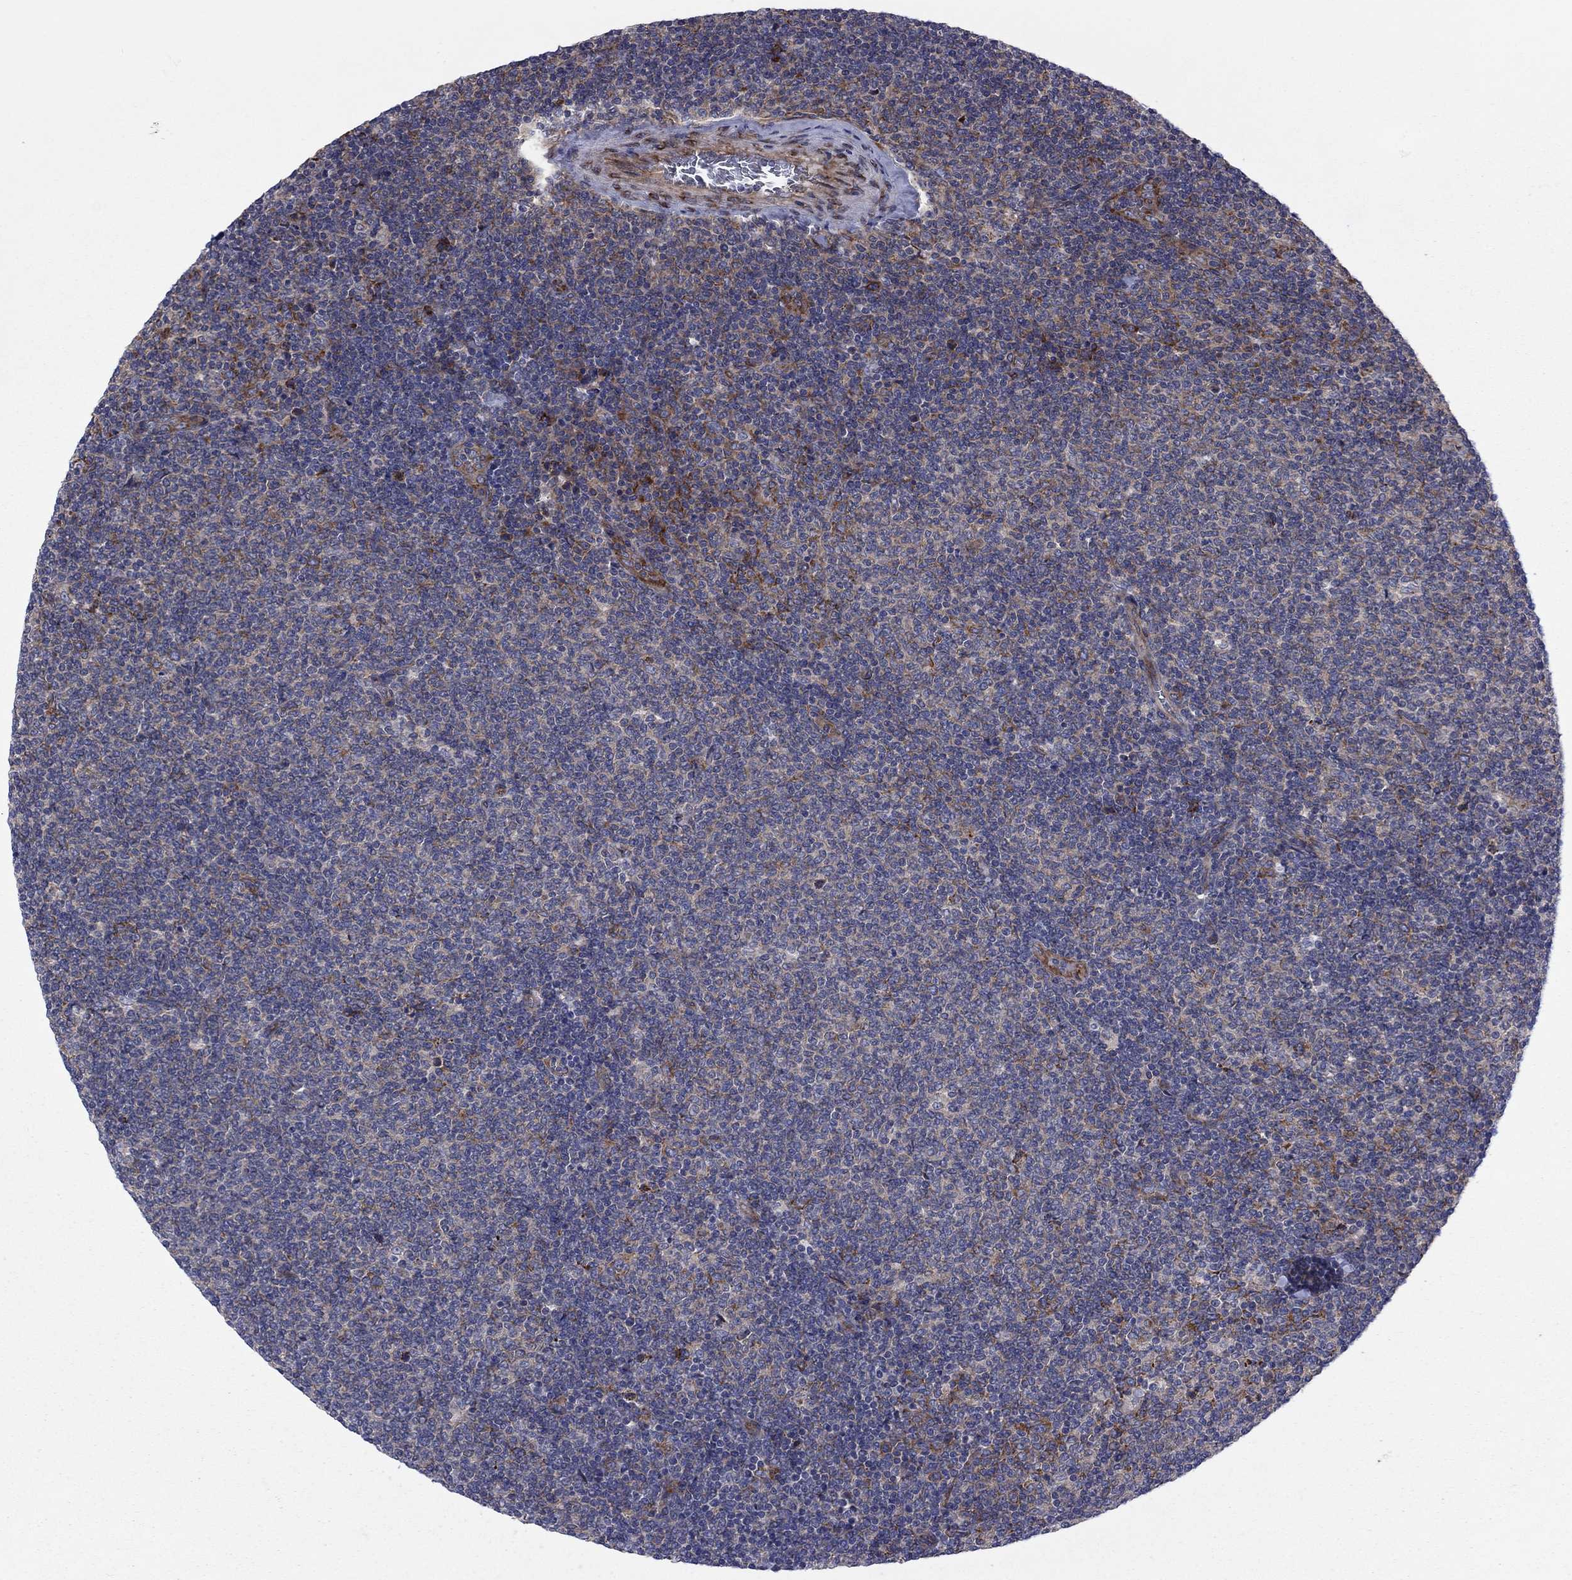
{"staining": {"intensity": "moderate", "quantity": "<25%", "location": "cytoplasmic/membranous"}, "tissue": "lymphoma", "cell_type": "Tumor cells", "image_type": "cancer", "snomed": [{"axis": "morphology", "description": "Malignant lymphoma, non-Hodgkin's type, Low grade"}, {"axis": "topography", "description": "Lymph node"}], "caption": "Low-grade malignant lymphoma, non-Hodgkin's type stained with immunohistochemistry reveals moderate cytoplasmic/membranous staining in about <25% of tumor cells. The staining is performed using DAB brown chromogen to label protein expression. The nuclei are counter-stained blue using hematoxylin.", "gene": "GPR155", "patient": {"sex": "male", "age": 52}}